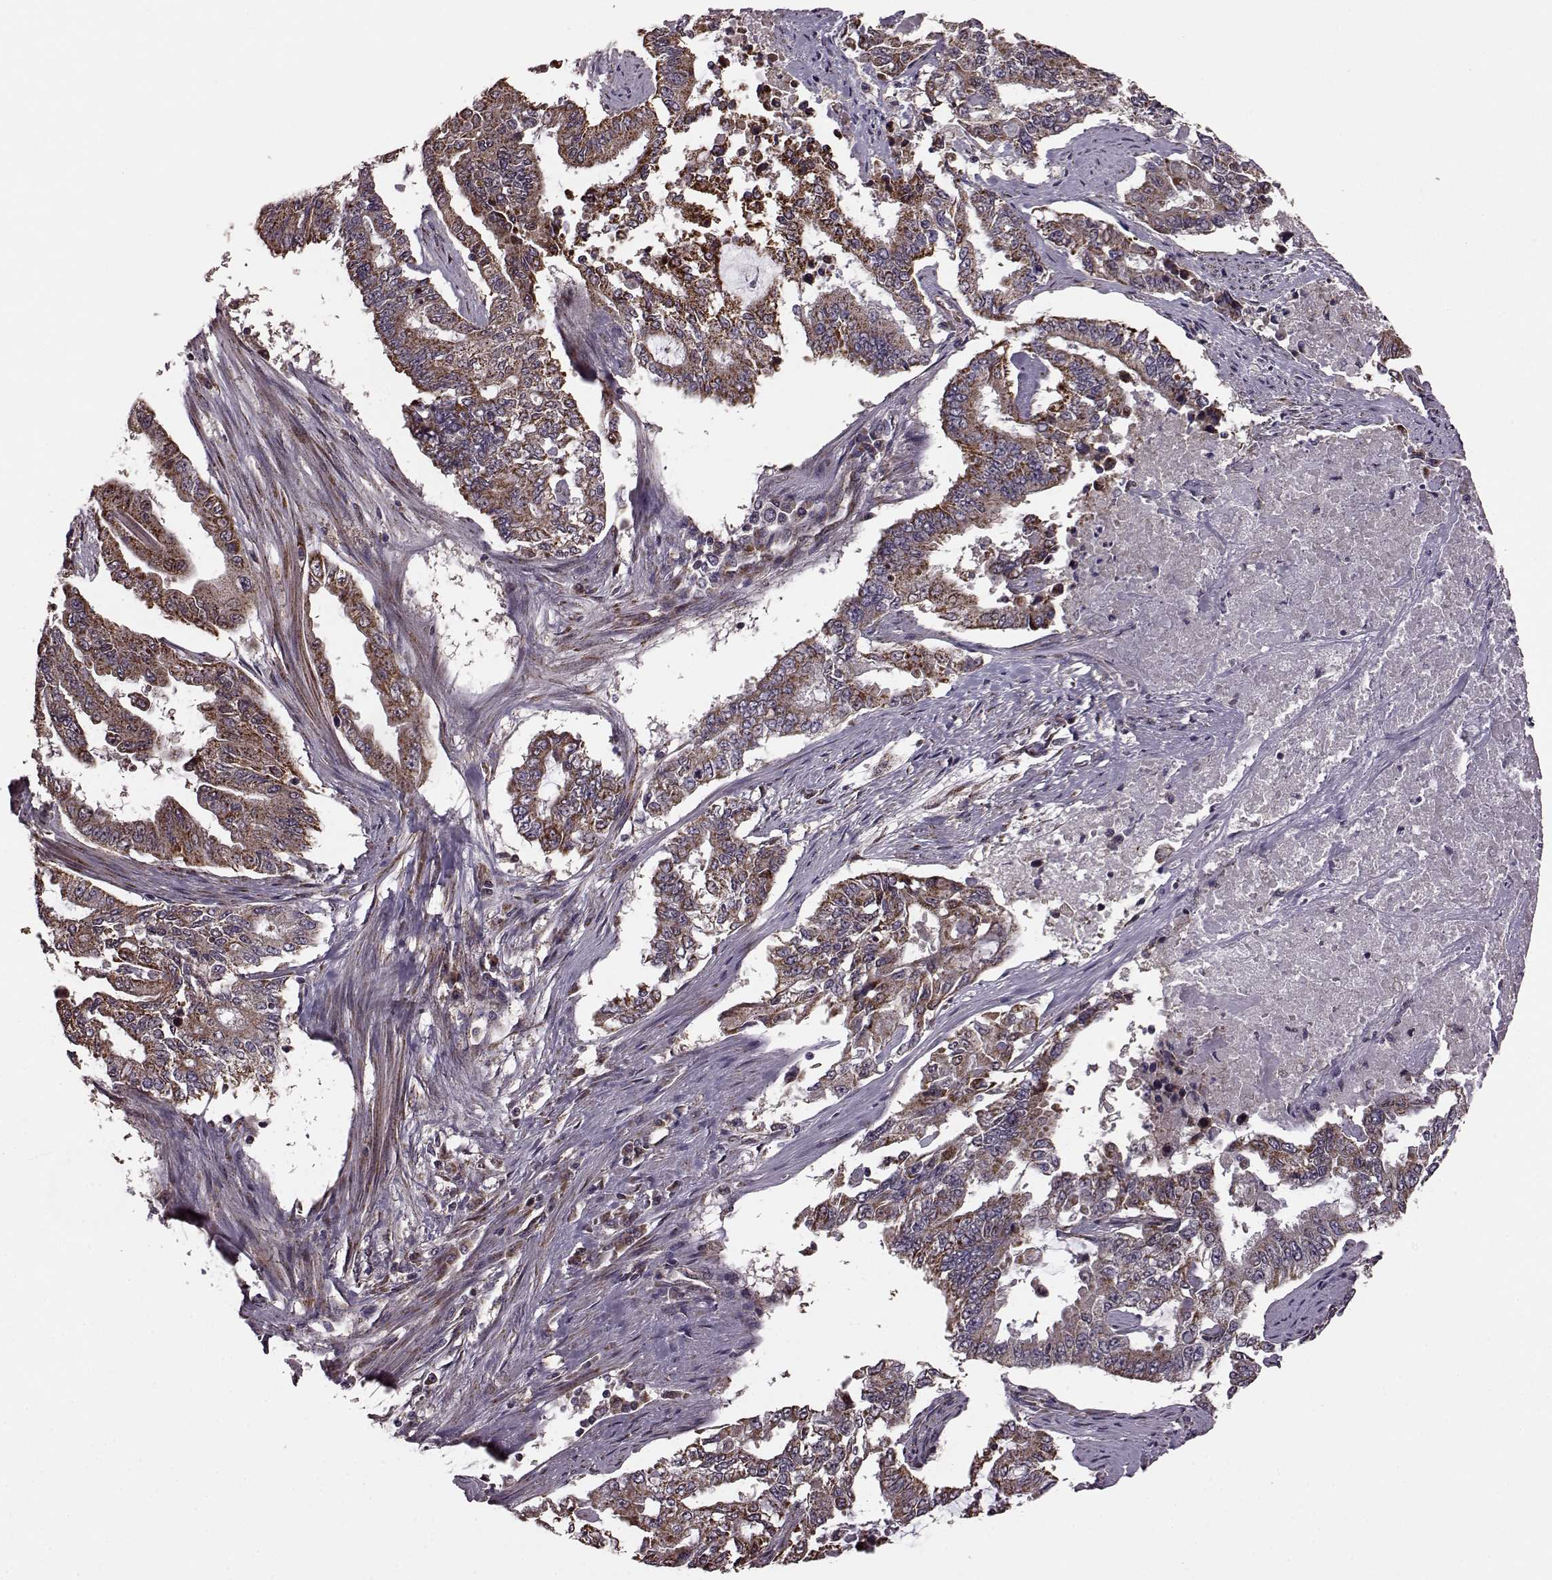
{"staining": {"intensity": "moderate", "quantity": ">75%", "location": "cytoplasmic/membranous"}, "tissue": "endometrial cancer", "cell_type": "Tumor cells", "image_type": "cancer", "snomed": [{"axis": "morphology", "description": "Adenocarcinoma, NOS"}, {"axis": "topography", "description": "Uterus"}], "caption": "Endometrial cancer (adenocarcinoma) stained with immunohistochemistry displays moderate cytoplasmic/membranous positivity in approximately >75% of tumor cells. The protein of interest is shown in brown color, while the nuclei are stained blue.", "gene": "PUDP", "patient": {"sex": "female", "age": 59}}